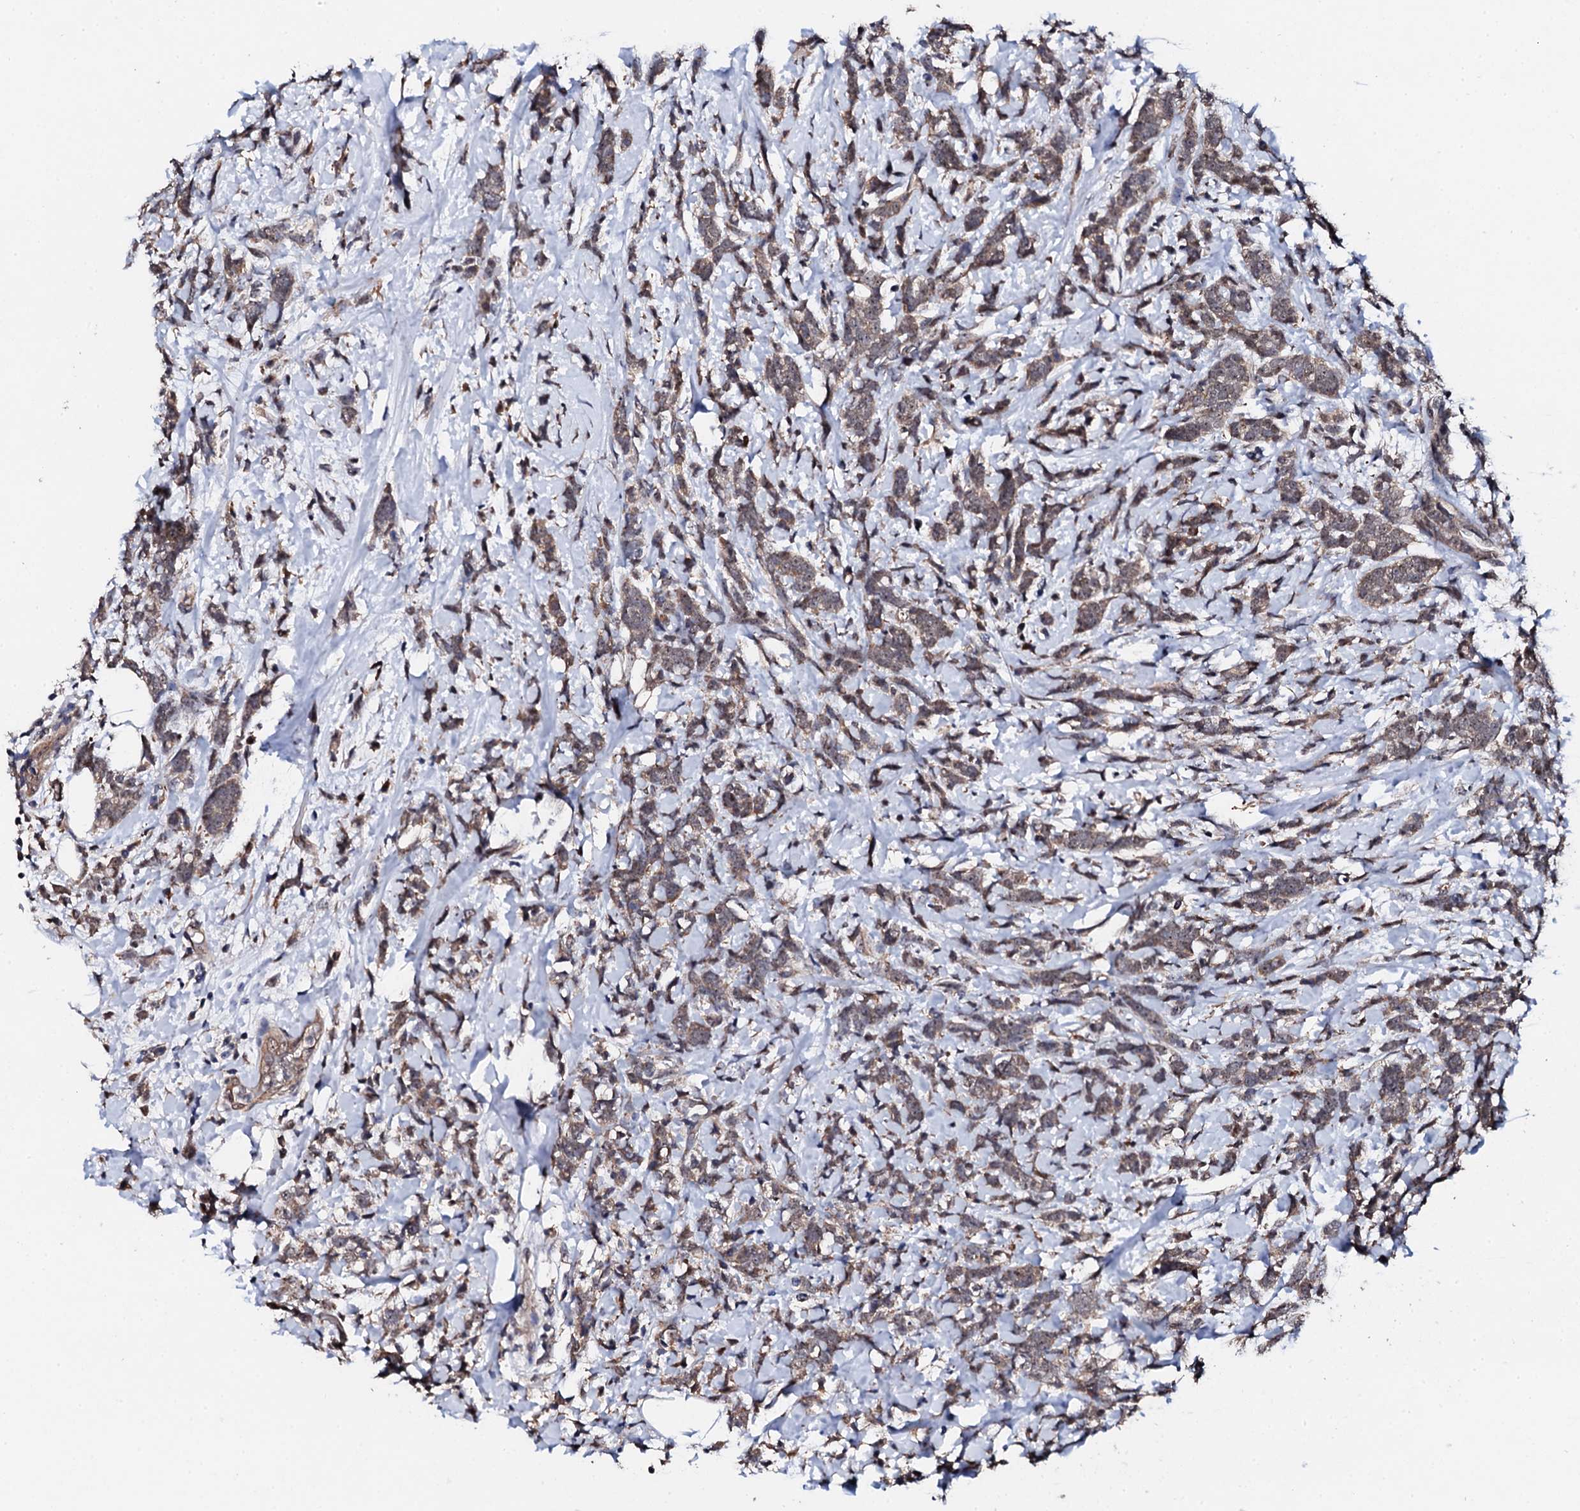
{"staining": {"intensity": "moderate", "quantity": ">75%", "location": "cytoplasmic/membranous"}, "tissue": "breast cancer", "cell_type": "Tumor cells", "image_type": "cancer", "snomed": [{"axis": "morphology", "description": "Lobular carcinoma"}, {"axis": "topography", "description": "Breast"}], "caption": "Brown immunohistochemical staining in human lobular carcinoma (breast) reveals moderate cytoplasmic/membranous staining in about >75% of tumor cells. The protein of interest is stained brown, and the nuclei are stained in blue (DAB (3,3'-diaminobenzidine) IHC with brightfield microscopy, high magnification).", "gene": "IP6K1", "patient": {"sex": "female", "age": 58}}